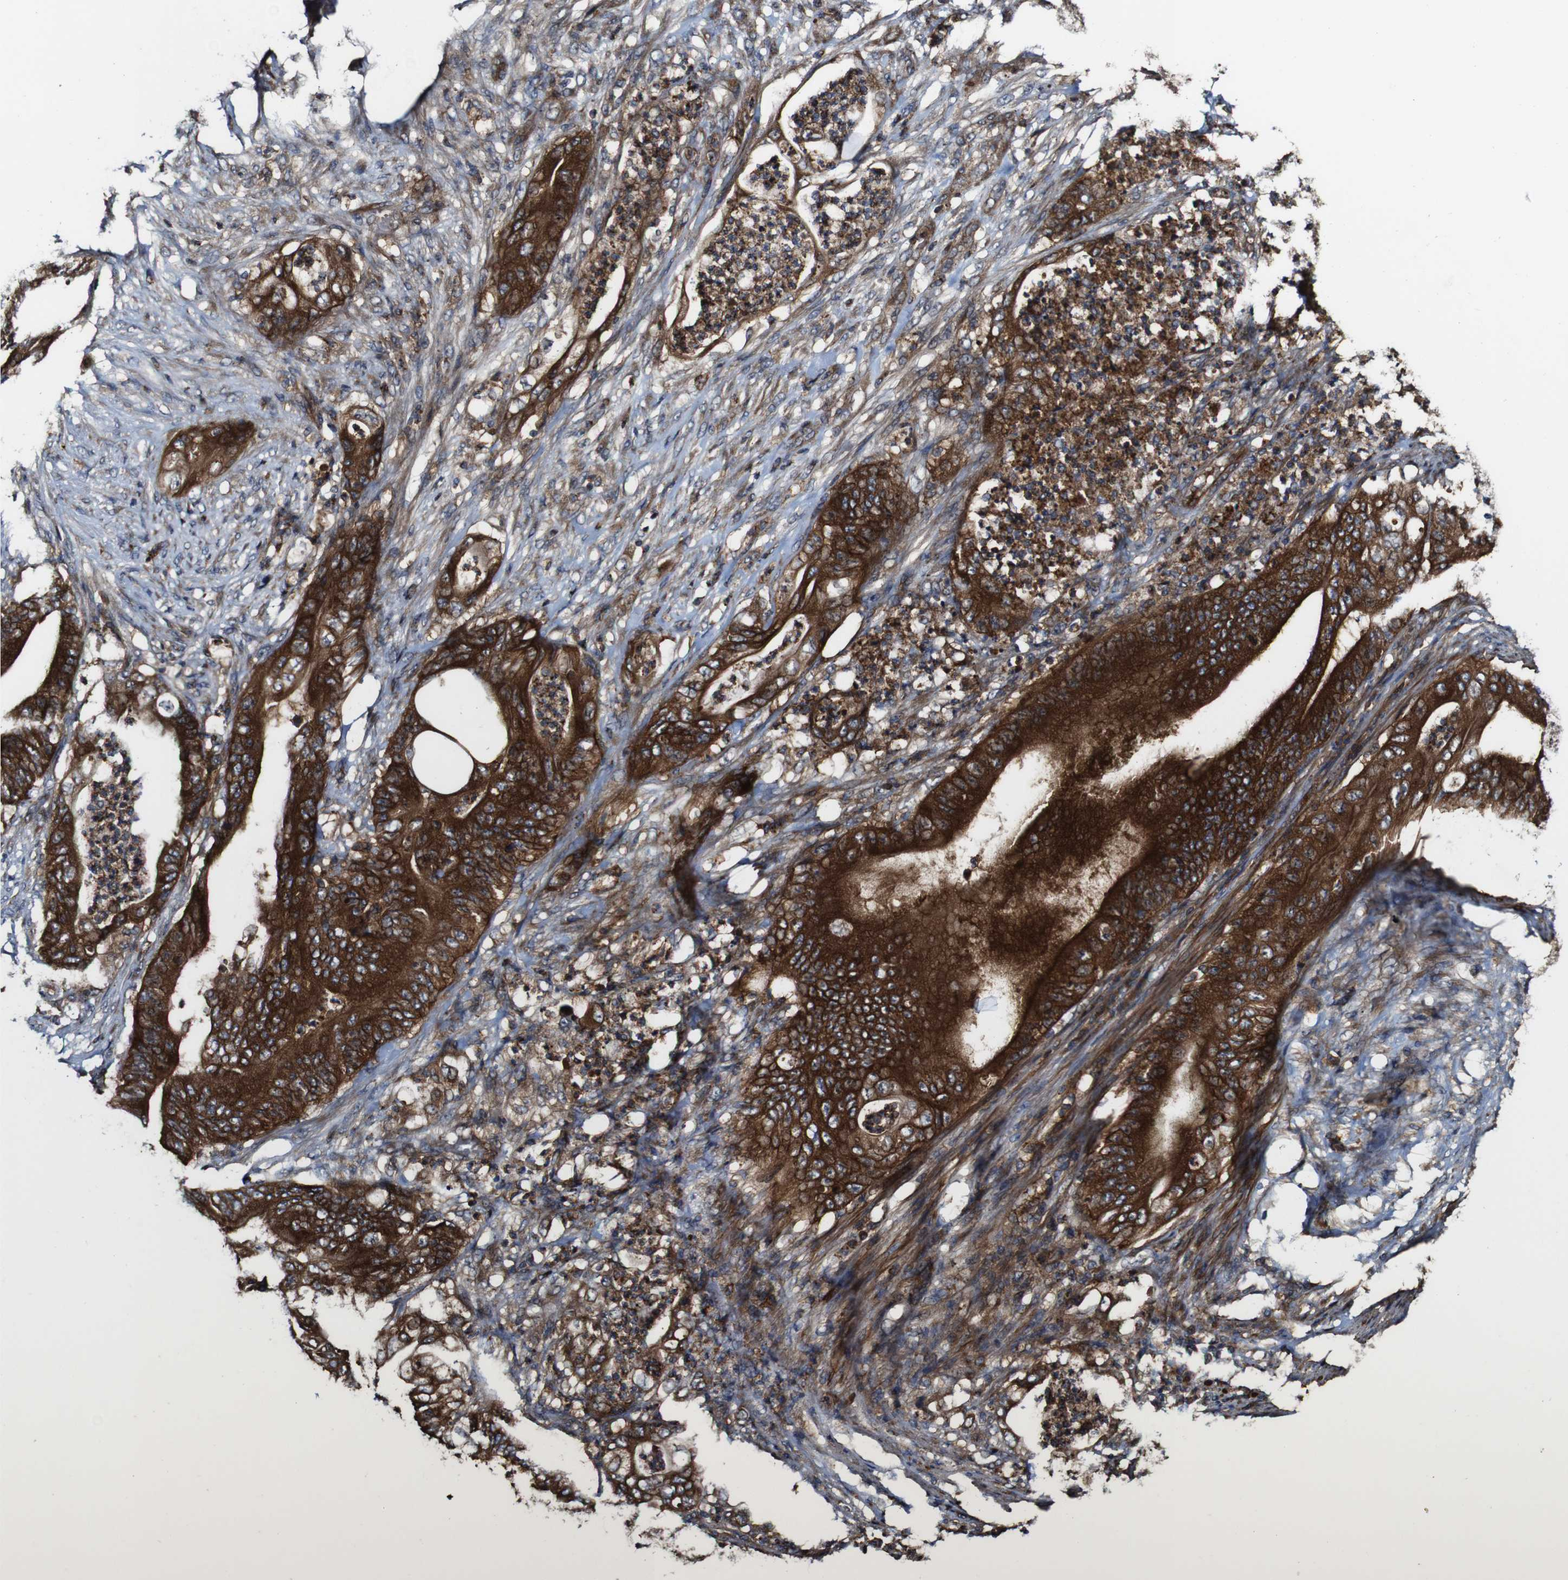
{"staining": {"intensity": "strong", "quantity": ">75%", "location": "cytoplasmic/membranous"}, "tissue": "stomach cancer", "cell_type": "Tumor cells", "image_type": "cancer", "snomed": [{"axis": "morphology", "description": "Adenocarcinoma, NOS"}, {"axis": "topography", "description": "Stomach"}], "caption": "Tumor cells demonstrate high levels of strong cytoplasmic/membranous staining in about >75% of cells in adenocarcinoma (stomach).", "gene": "TNIK", "patient": {"sex": "female", "age": 73}}